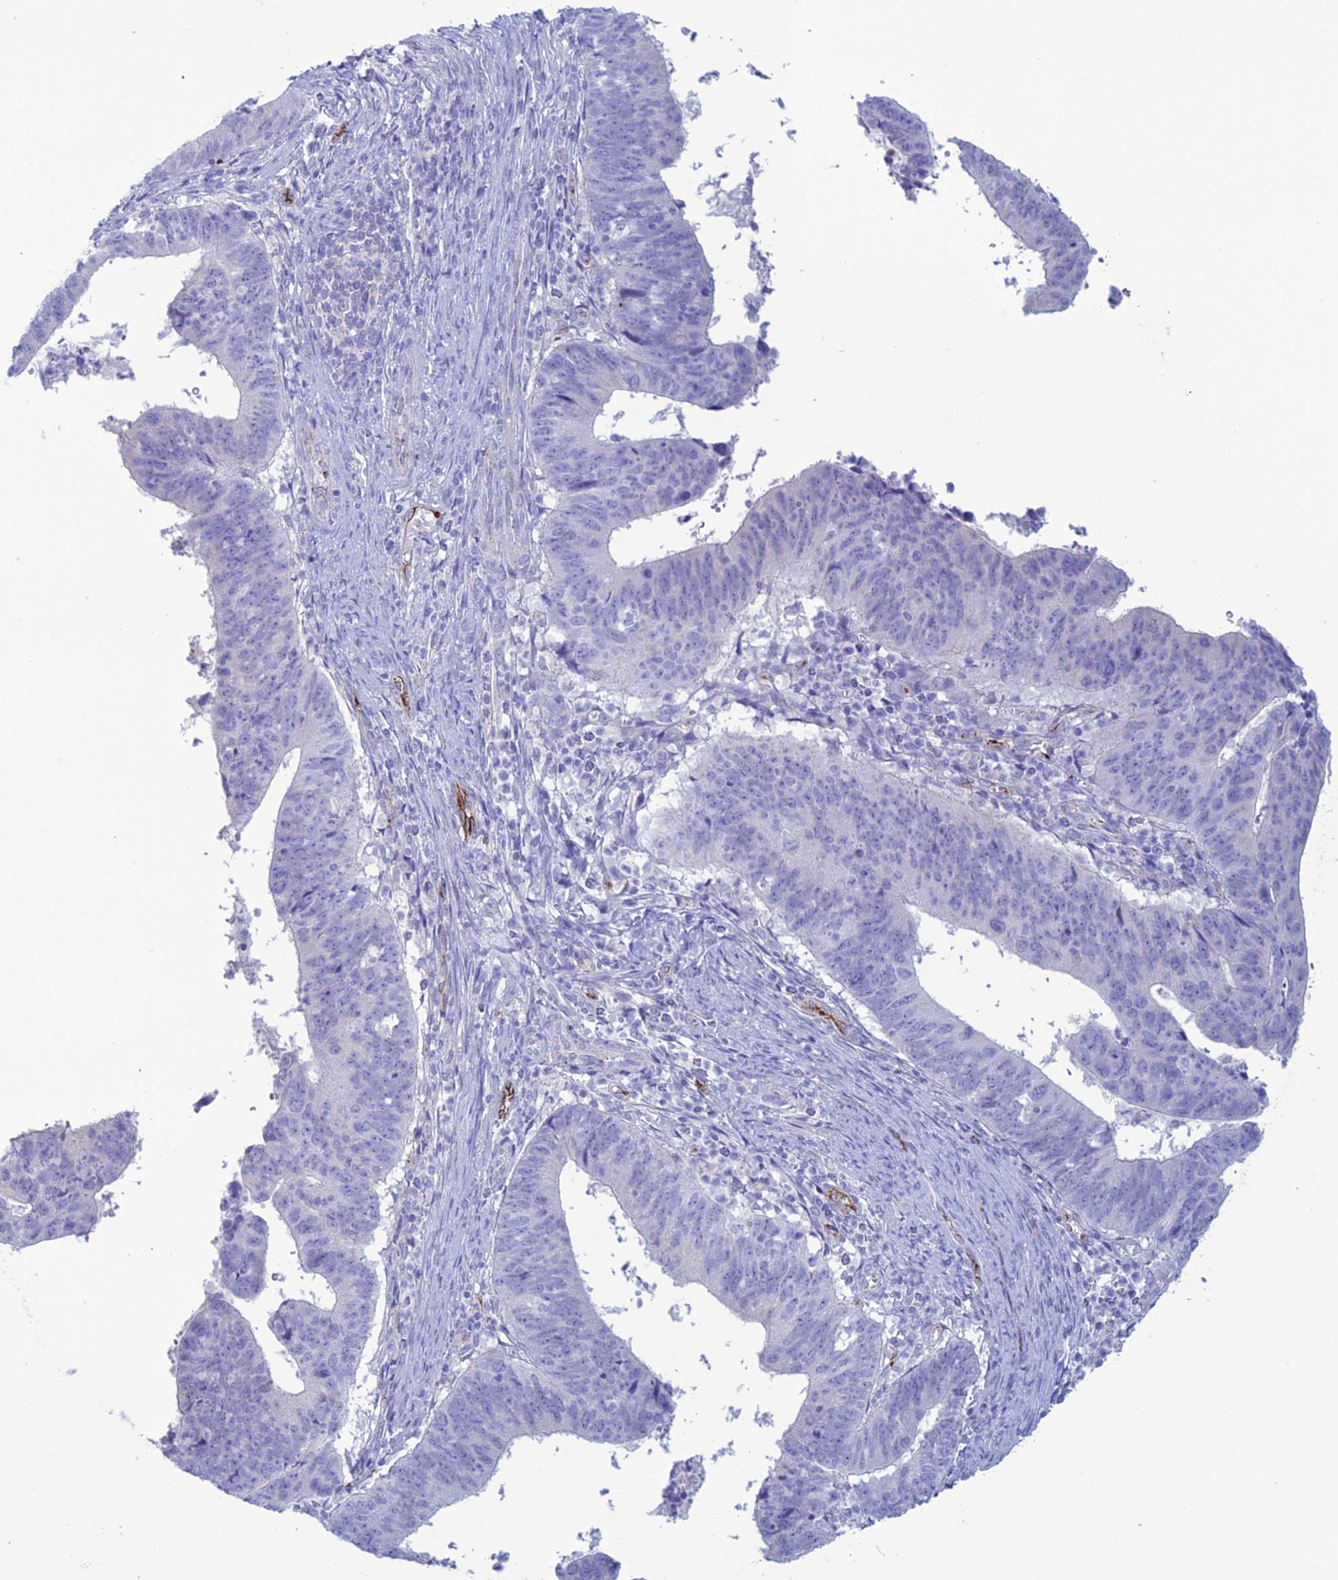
{"staining": {"intensity": "negative", "quantity": "none", "location": "none"}, "tissue": "stomach cancer", "cell_type": "Tumor cells", "image_type": "cancer", "snomed": [{"axis": "morphology", "description": "Adenocarcinoma, NOS"}, {"axis": "topography", "description": "Stomach"}], "caption": "An image of stomach adenocarcinoma stained for a protein demonstrates no brown staining in tumor cells. The staining was performed using DAB to visualize the protein expression in brown, while the nuclei were stained in blue with hematoxylin (Magnification: 20x).", "gene": "CDC42EP5", "patient": {"sex": "male", "age": 59}}